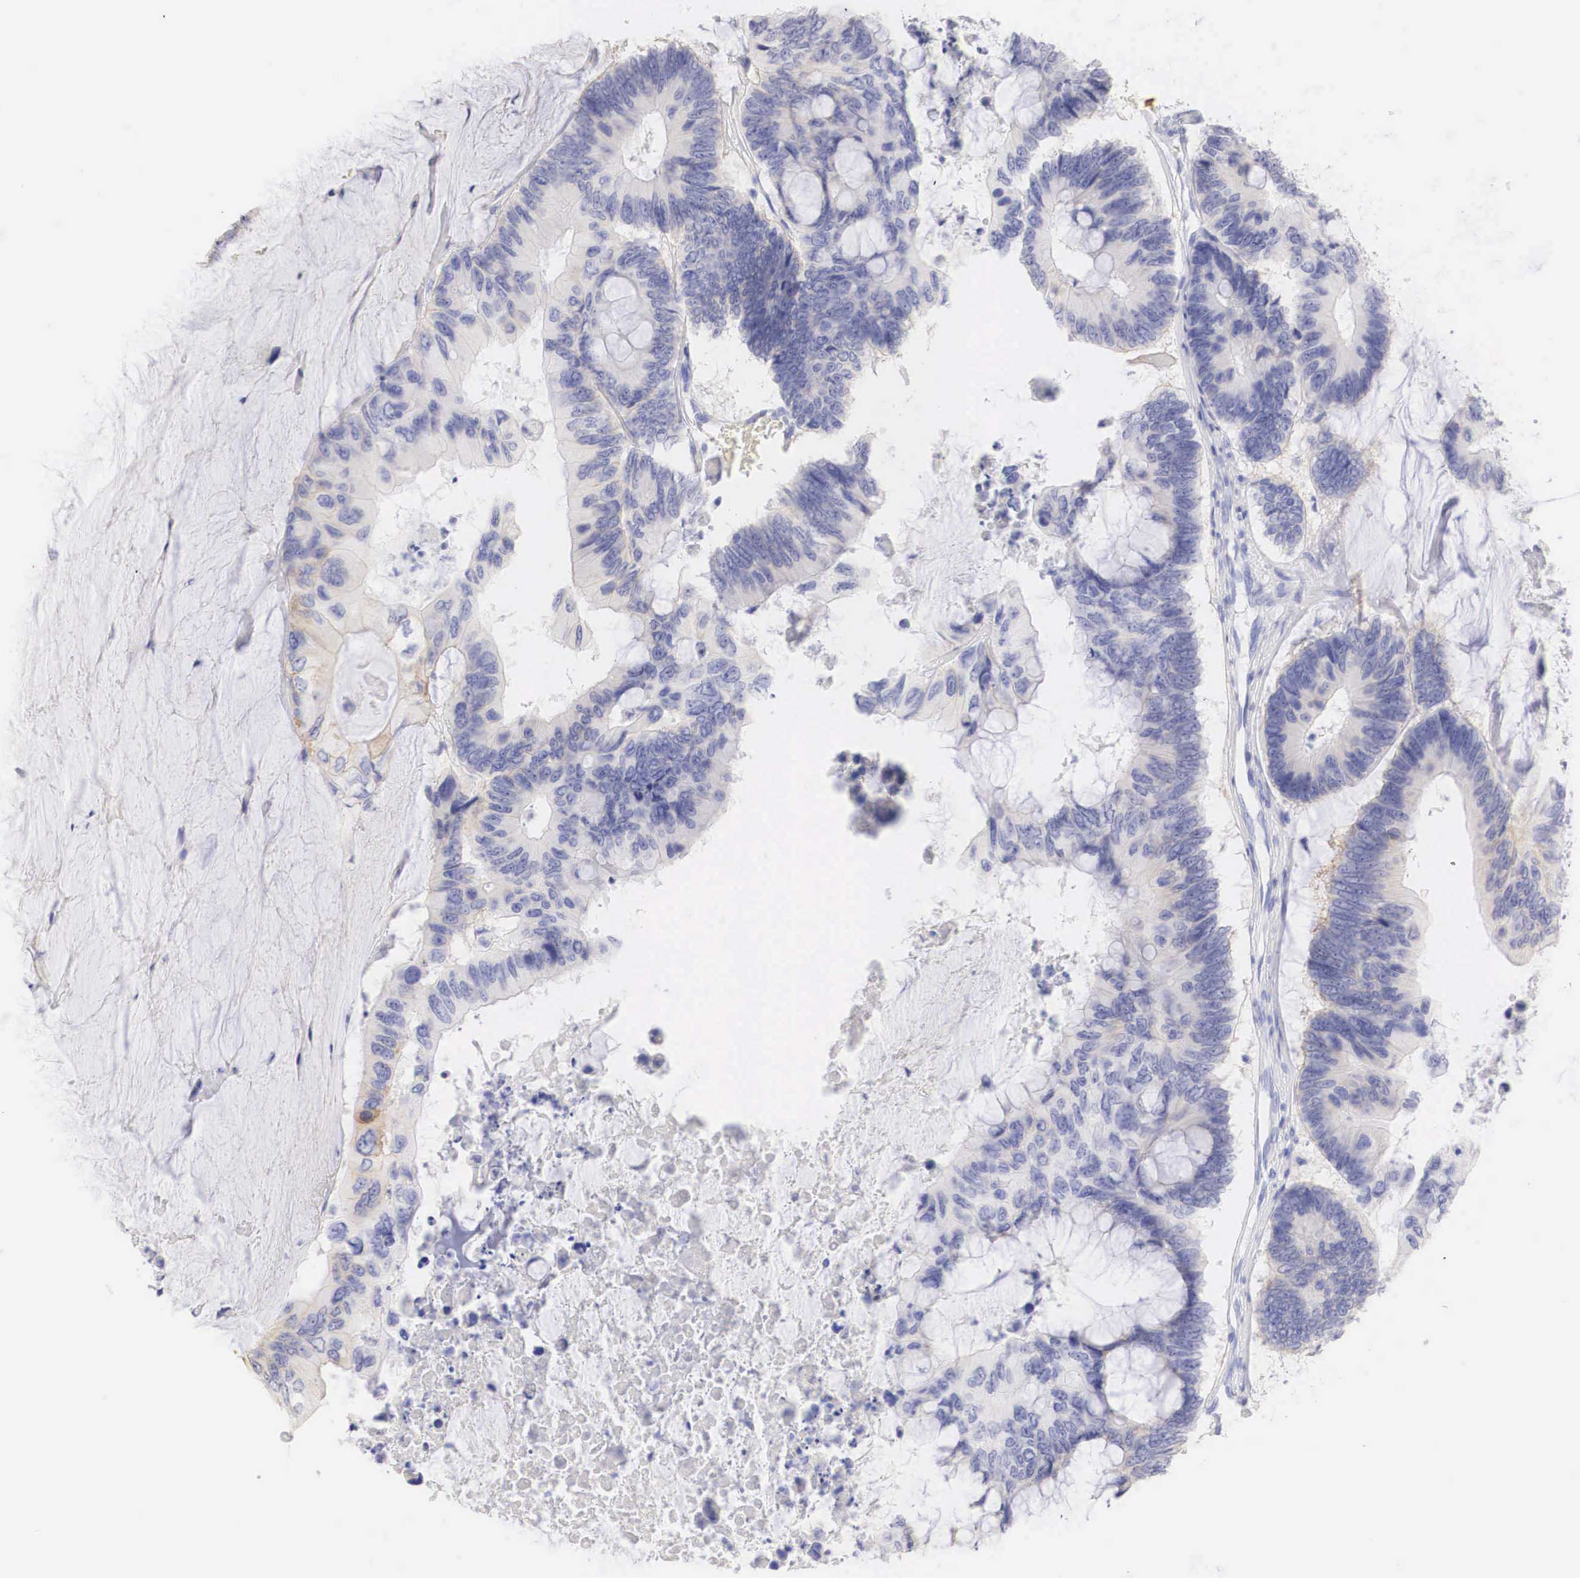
{"staining": {"intensity": "weak", "quantity": ">75%", "location": "cytoplasmic/membranous"}, "tissue": "colorectal cancer", "cell_type": "Tumor cells", "image_type": "cancer", "snomed": [{"axis": "morphology", "description": "Adenocarcinoma, NOS"}, {"axis": "topography", "description": "Colon"}], "caption": "This is an image of immunohistochemistry (IHC) staining of colorectal cancer, which shows weak expression in the cytoplasmic/membranous of tumor cells.", "gene": "ERBB2", "patient": {"sex": "male", "age": 65}}